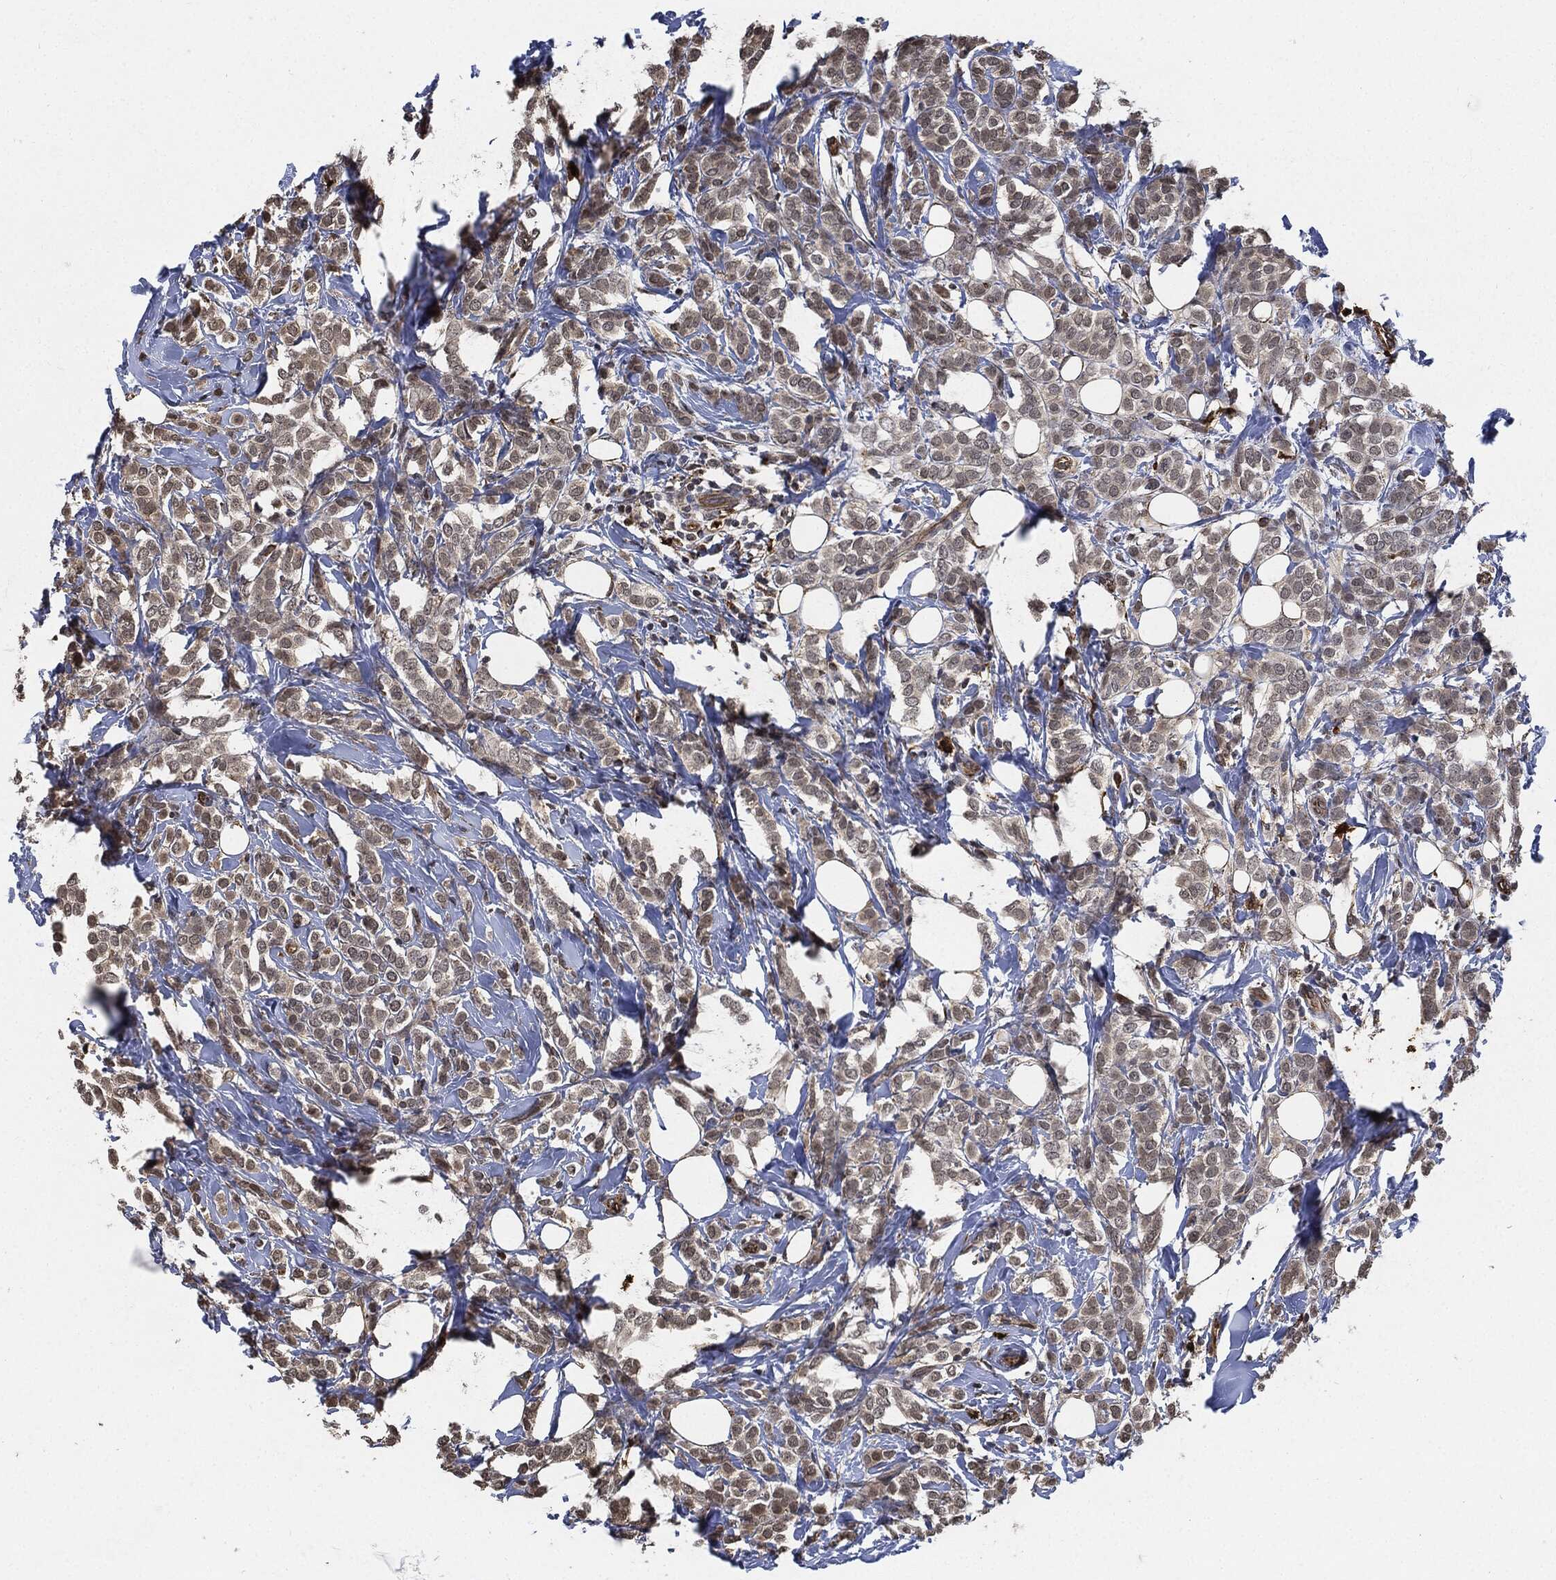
{"staining": {"intensity": "weak", "quantity": "25%-75%", "location": "cytoplasmic/membranous"}, "tissue": "breast cancer", "cell_type": "Tumor cells", "image_type": "cancer", "snomed": [{"axis": "morphology", "description": "Lobular carcinoma"}, {"axis": "topography", "description": "Breast"}], "caption": "Human lobular carcinoma (breast) stained with a brown dye shows weak cytoplasmic/membranous positive expression in about 25%-75% of tumor cells.", "gene": "S100A9", "patient": {"sex": "female", "age": 49}}